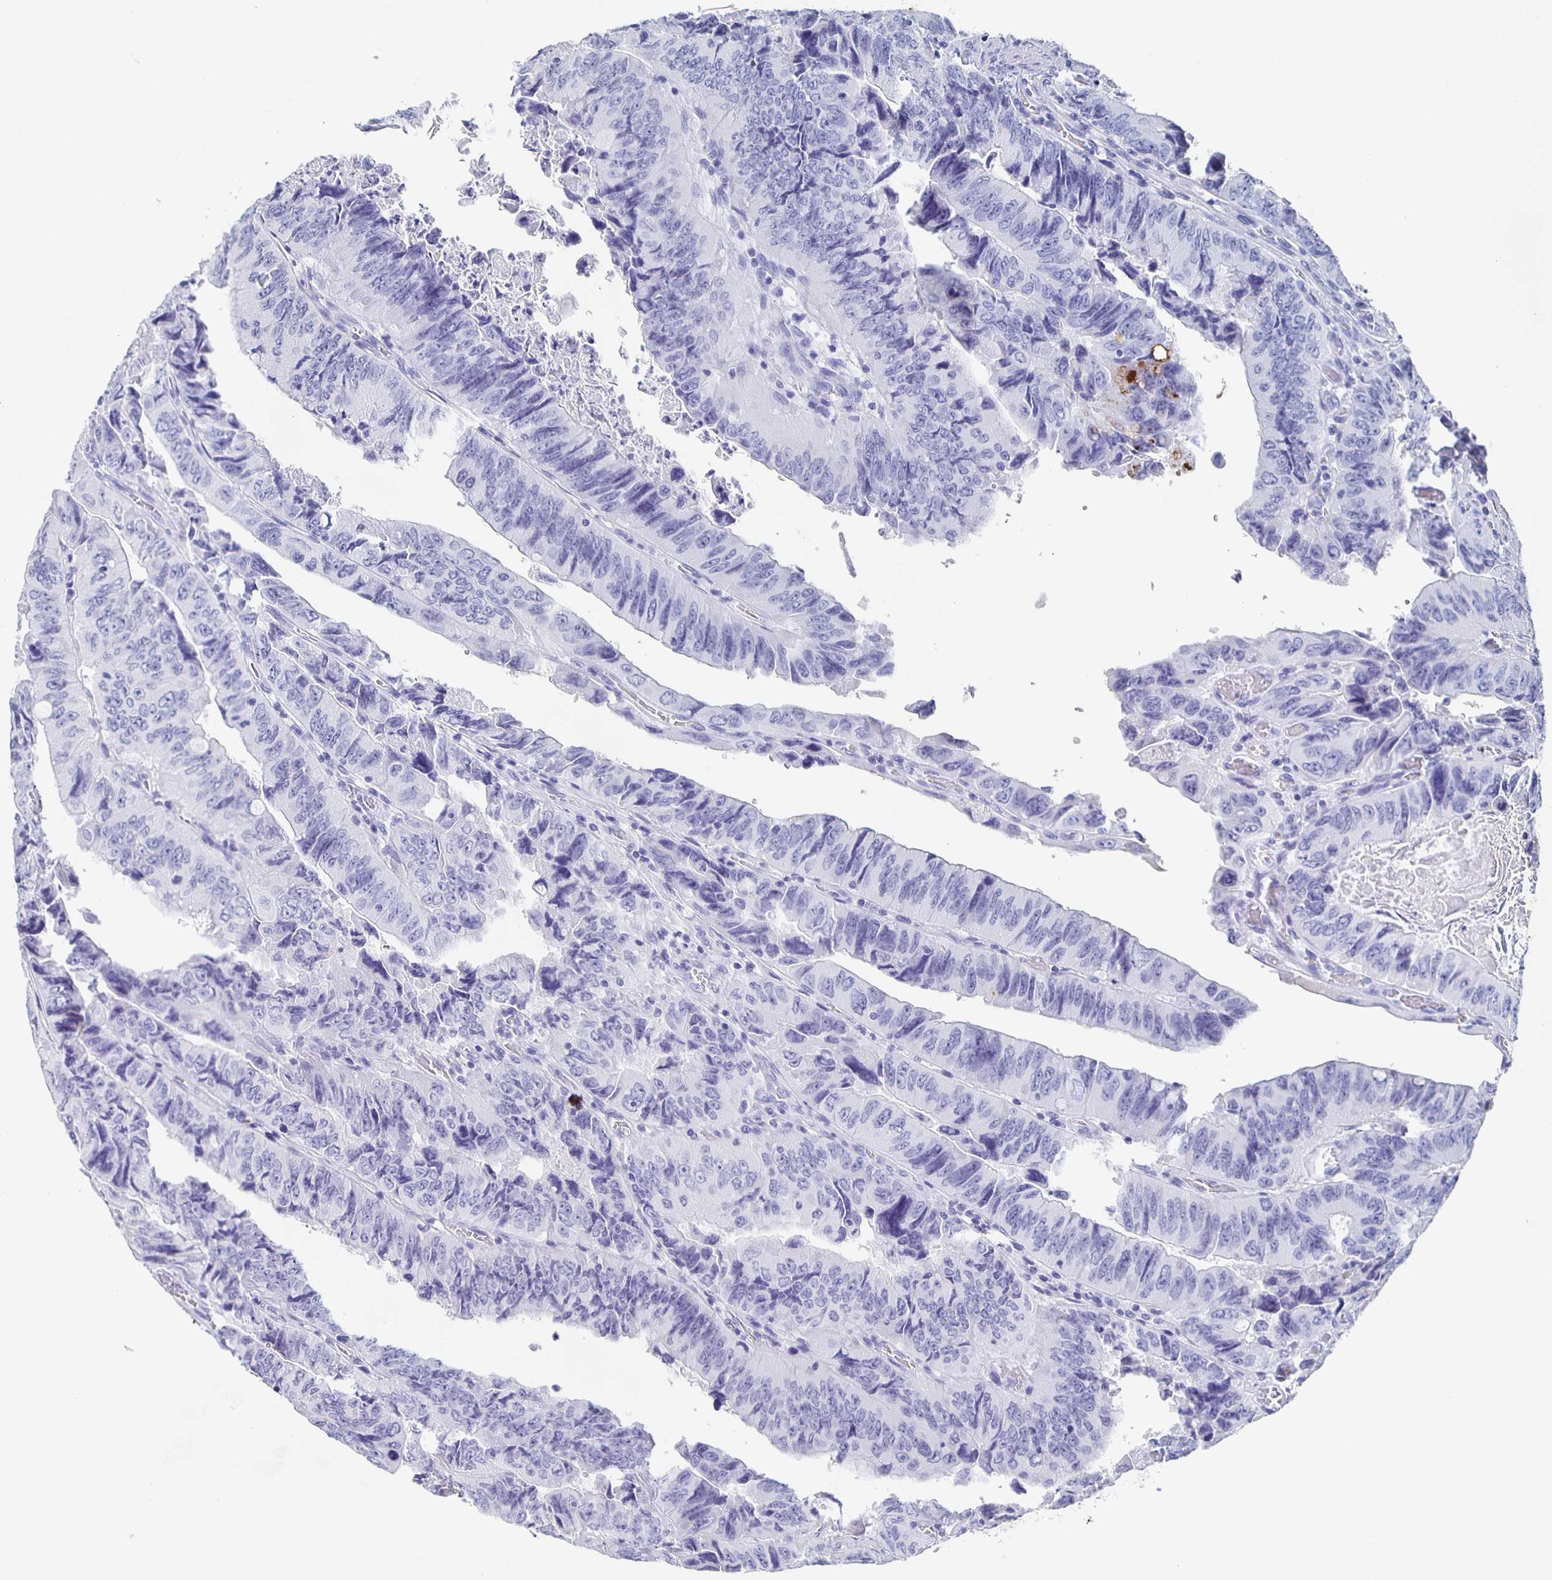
{"staining": {"intensity": "negative", "quantity": "none", "location": "none"}, "tissue": "colorectal cancer", "cell_type": "Tumor cells", "image_type": "cancer", "snomed": [{"axis": "morphology", "description": "Adenocarcinoma, NOS"}, {"axis": "topography", "description": "Colon"}], "caption": "Micrograph shows no protein expression in tumor cells of colorectal cancer (adenocarcinoma) tissue.", "gene": "FGA", "patient": {"sex": "female", "age": 84}}